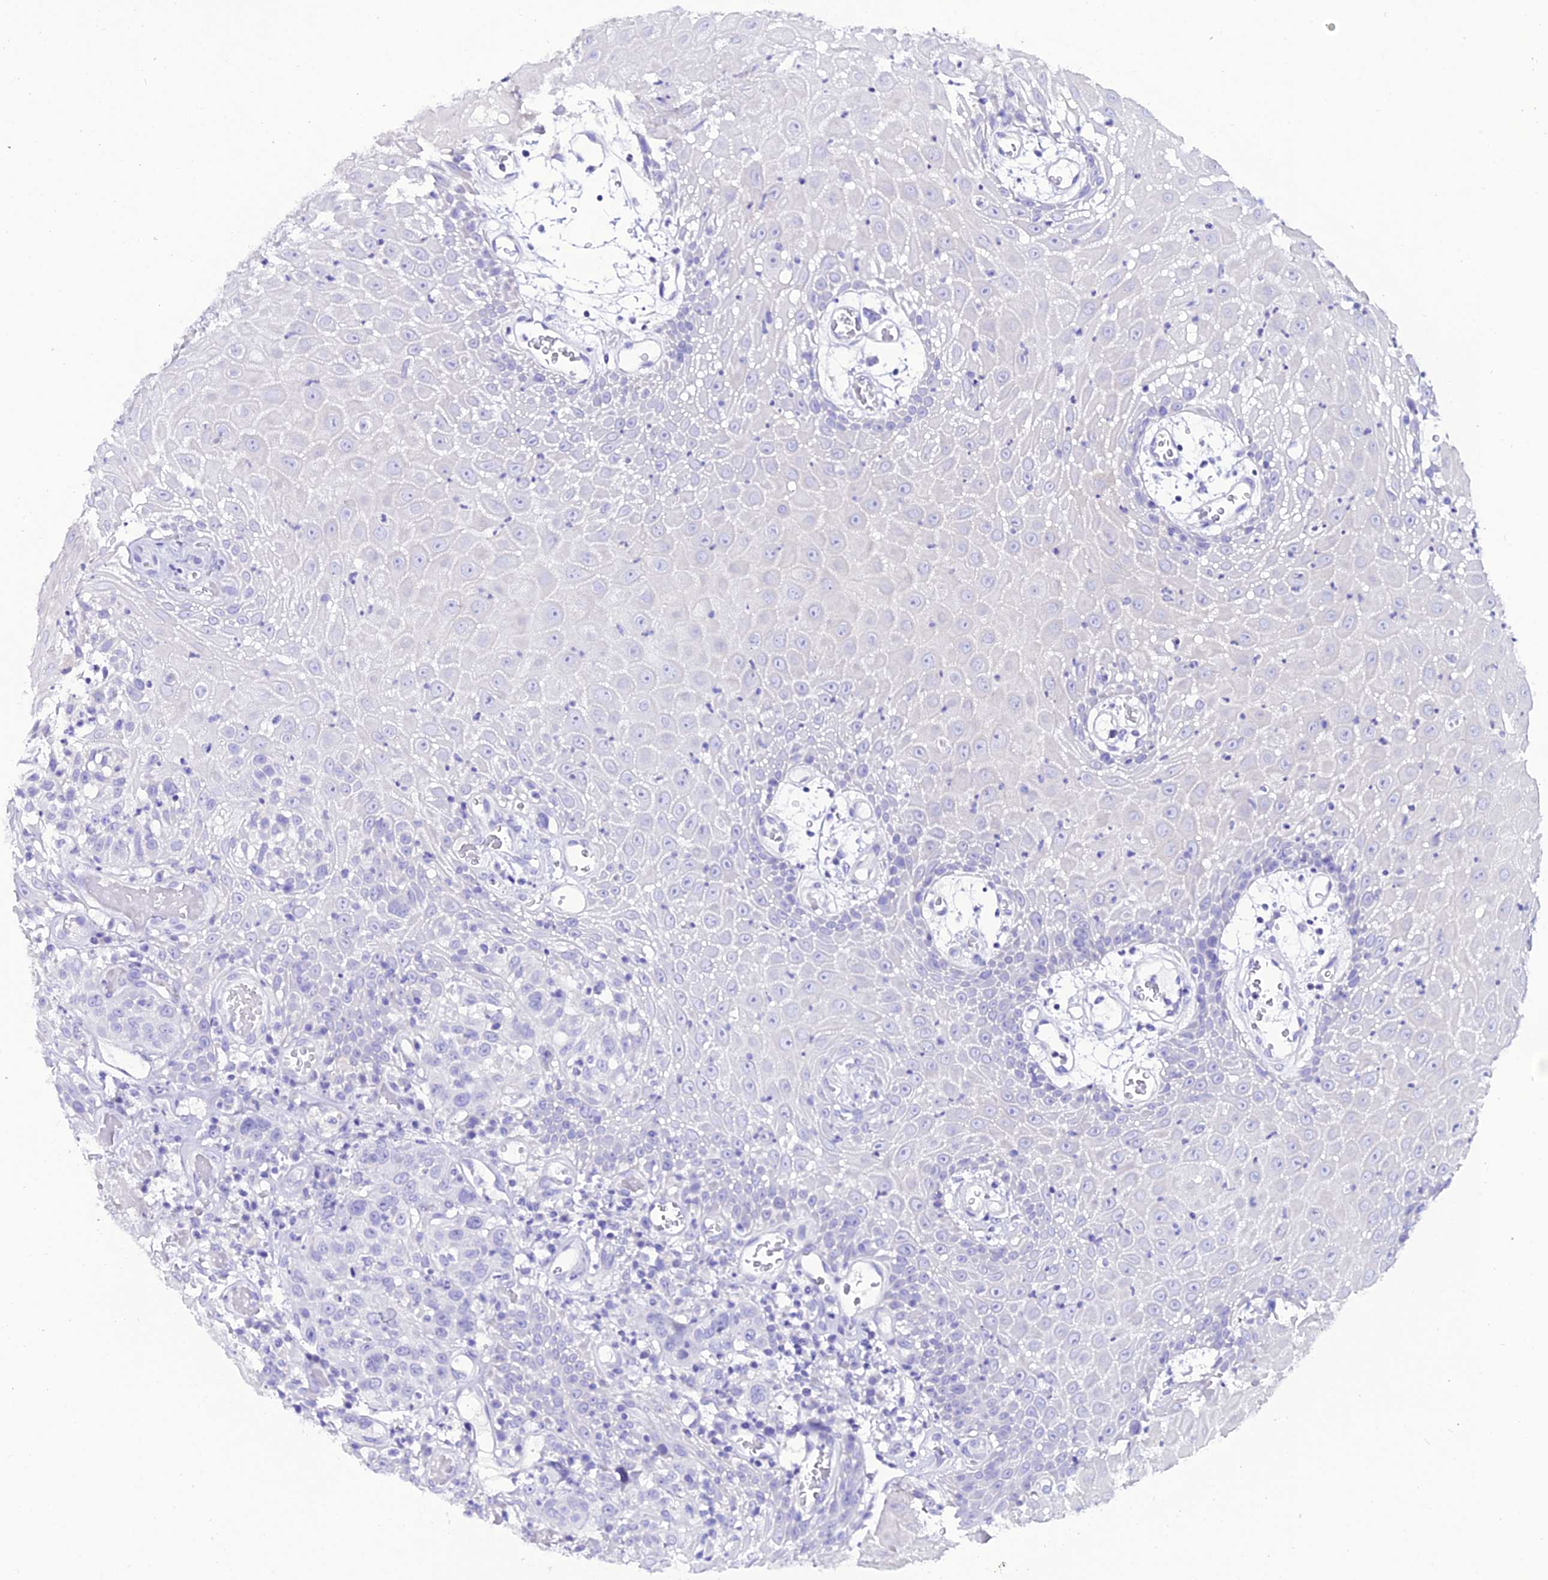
{"staining": {"intensity": "negative", "quantity": "none", "location": "none"}, "tissue": "oral mucosa", "cell_type": "Squamous epithelial cells", "image_type": "normal", "snomed": [{"axis": "morphology", "description": "Normal tissue, NOS"}, {"axis": "topography", "description": "Skeletal muscle"}, {"axis": "topography", "description": "Oral tissue"}, {"axis": "topography", "description": "Salivary gland"}, {"axis": "topography", "description": "Peripheral nerve tissue"}], "caption": "High power microscopy micrograph of an IHC micrograph of unremarkable oral mucosa, revealing no significant expression in squamous epithelial cells.", "gene": "OR4D5", "patient": {"sex": "male", "age": 54}}